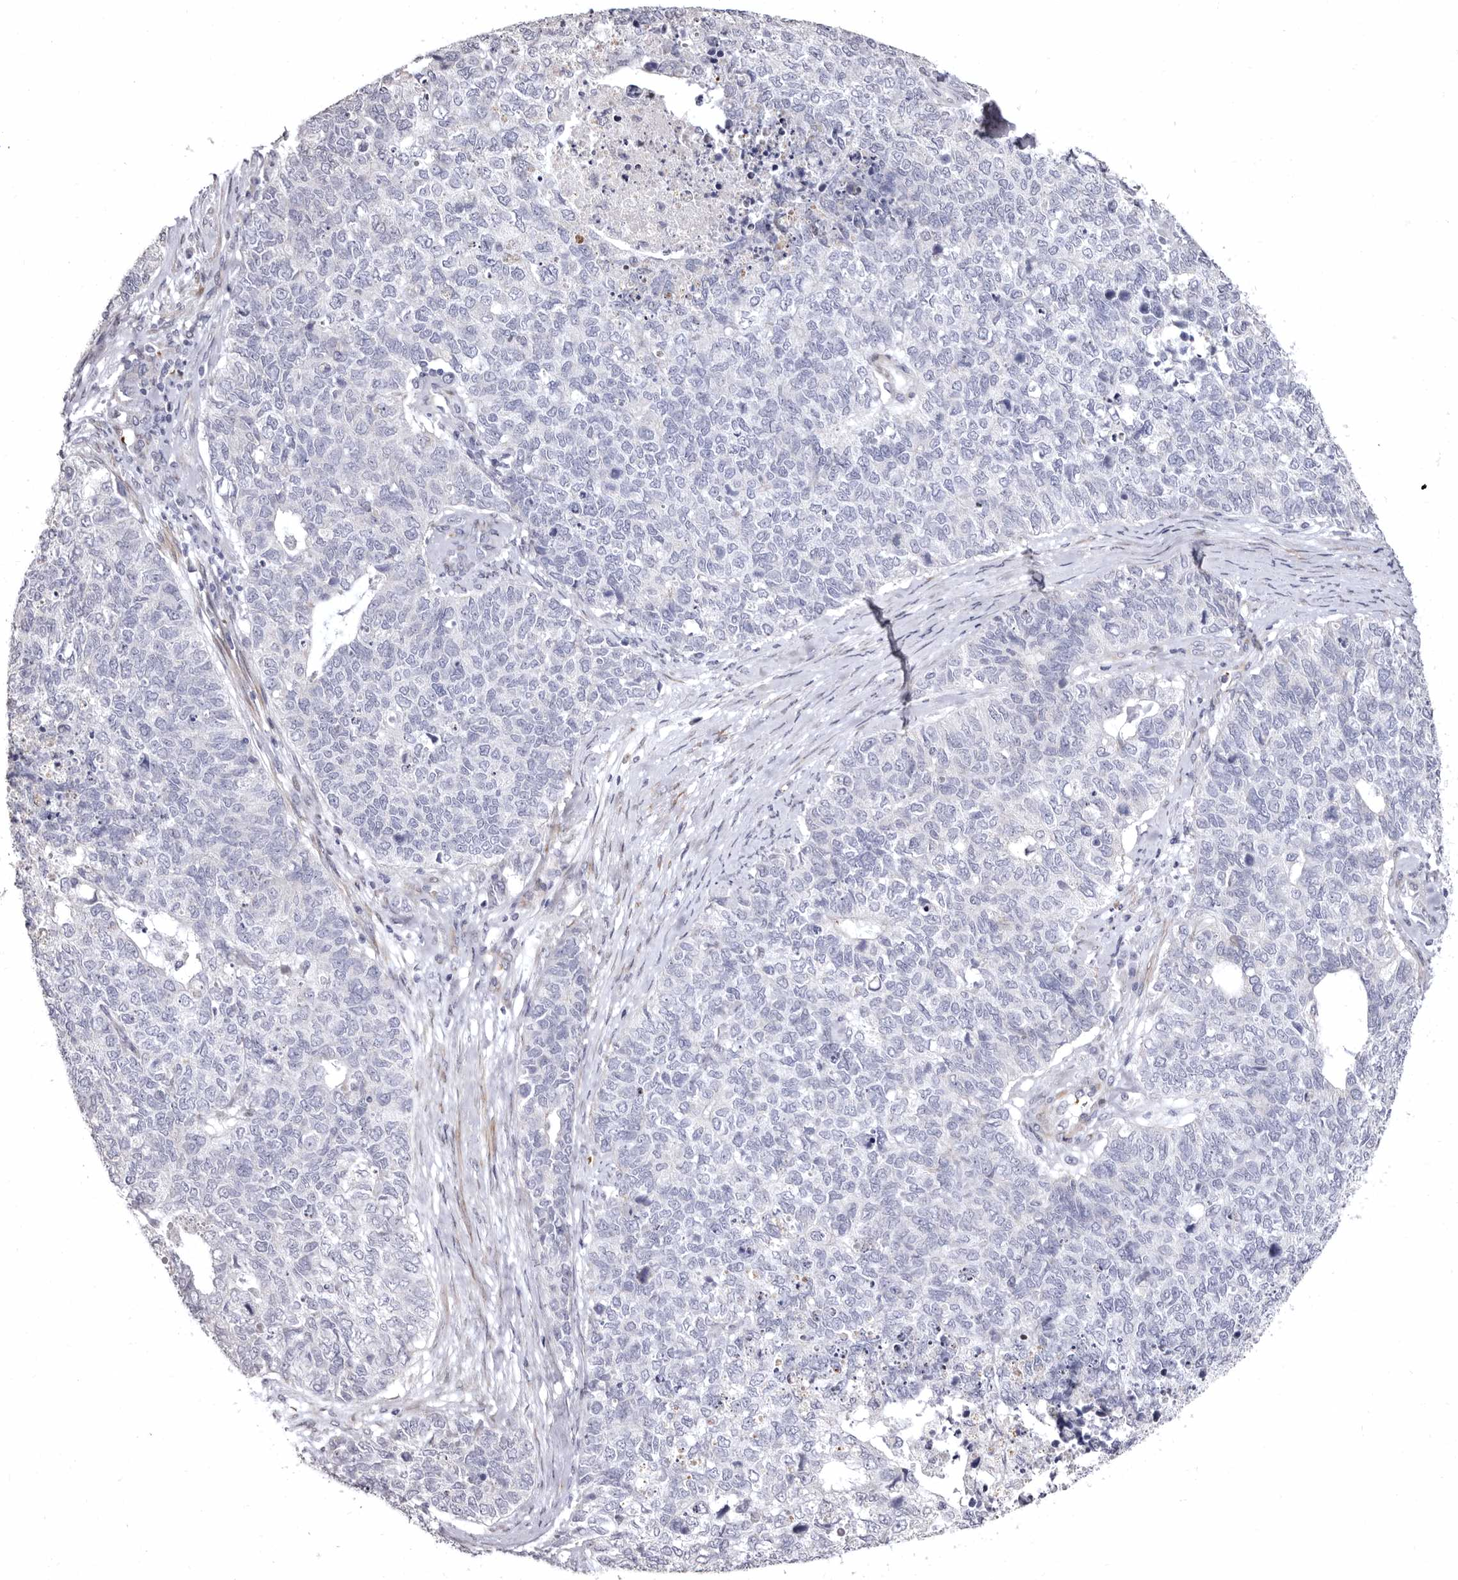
{"staining": {"intensity": "negative", "quantity": "none", "location": "none"}, "tissue": "cervical cancer", "cell_type": "Tumor cells", "image_type": "cancer", "snomed": [{"axis": "morphology", "description": "Squamous cell carcinoma, NOS"}, {"axis": "topography", "description": "Cervix"}], "caption": "This is an IHC micrograph of human cervical squamous cell carcinoma. There is no positivity in tumor cells.", "gene": "AIDA", "patient": {"sex": "female", "age": 63}}